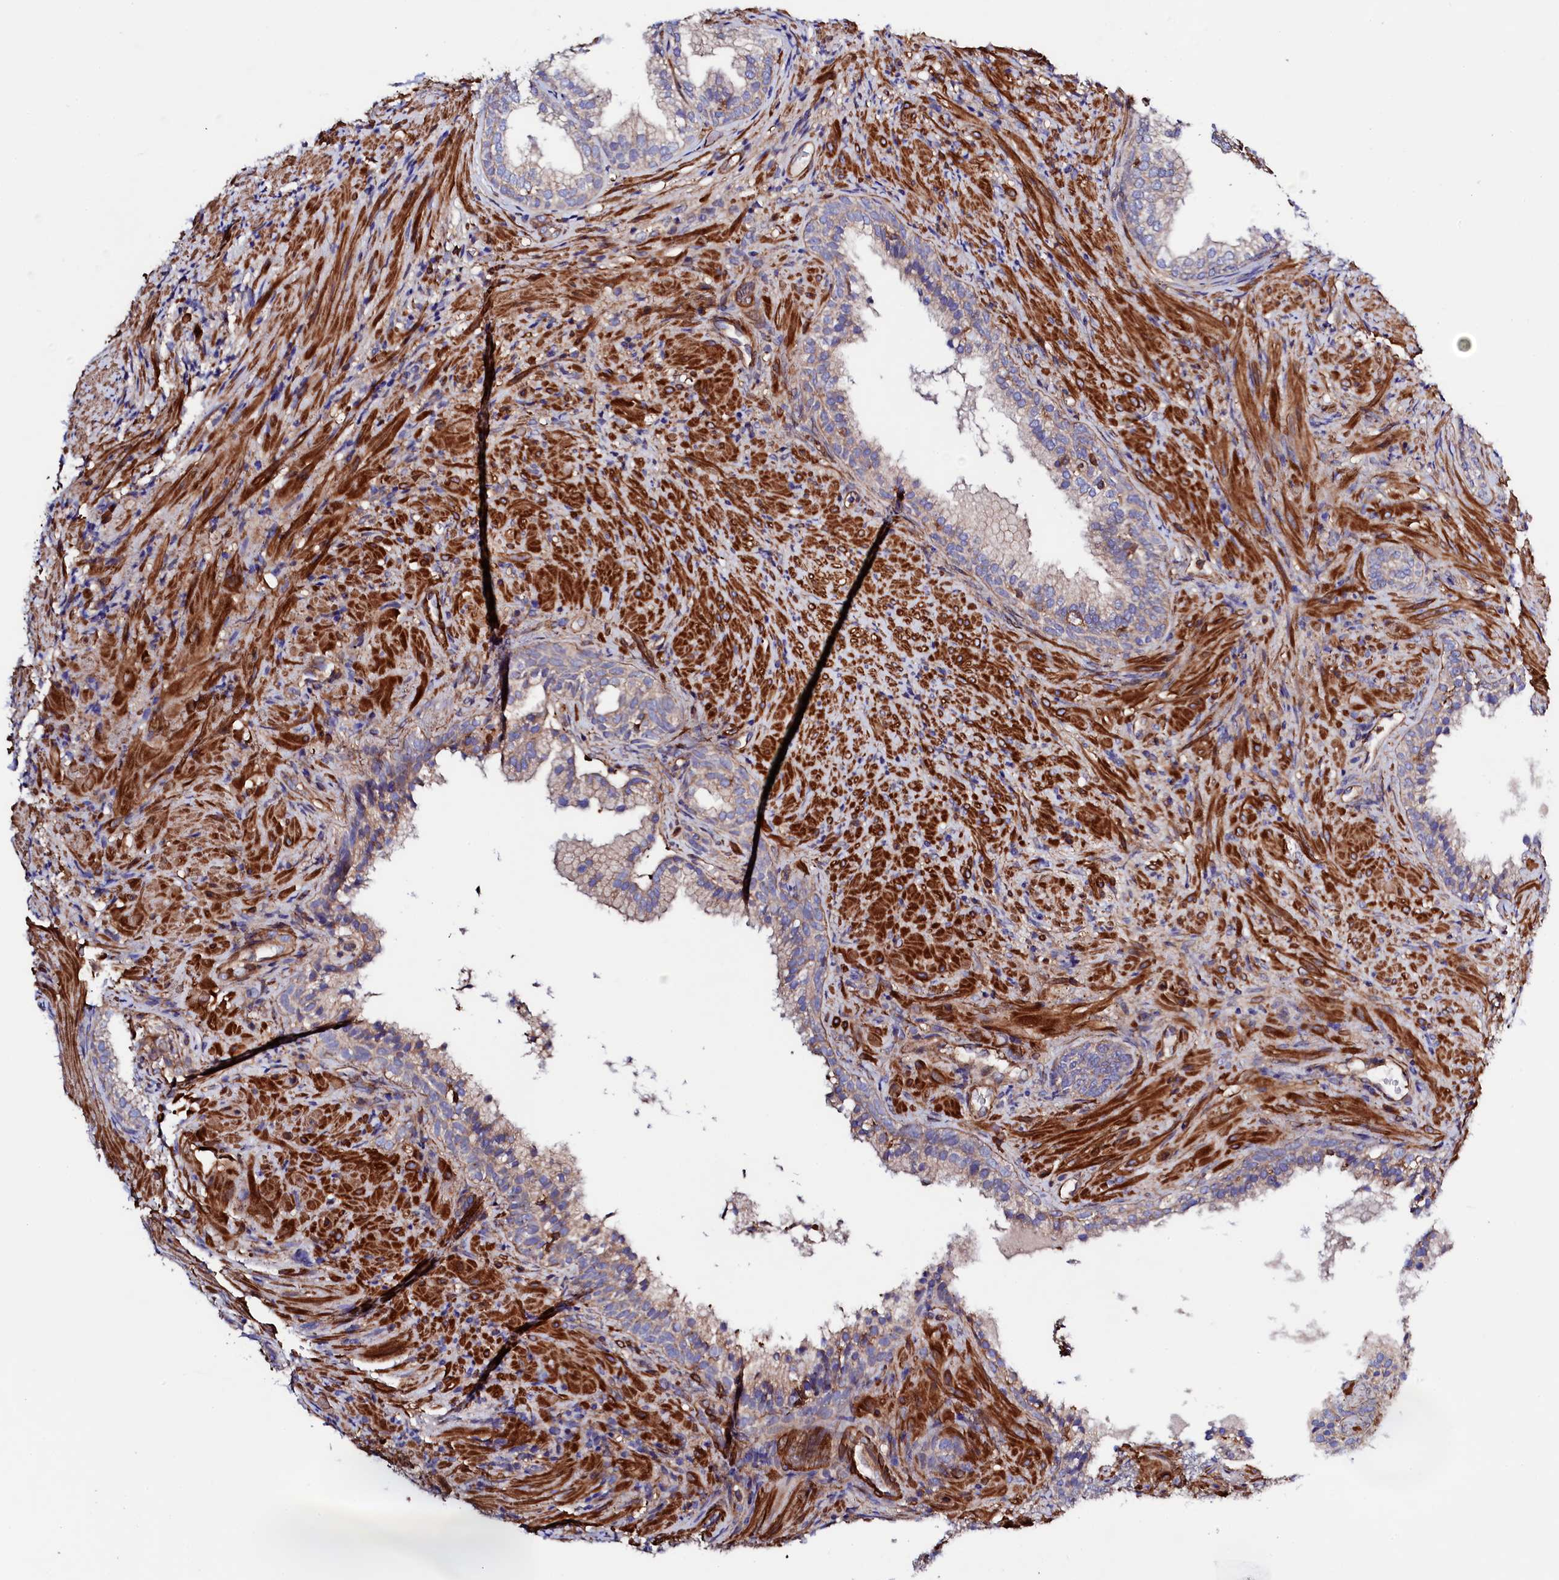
{"staining": {"intensity": "moderate", "quantity": "25%-75%", "location": "cytoplasmic/membranous"}, "tissue": "prostate", "cell_type": "Glandular cells", "image_type": "normal", "snomed": [{"axis": "morphology", "description": "Normal tissue, NOS"}, {"axis": "topography", "description": "Prostate"}], "caption": "Protein expression by immunohistochemistry (IHC) reveals moderate cytoplasmic/membranous positivity in approximately 25%-75% of glandular cells in normal prostate.", "gene": "STAMBPL1", "patient": {"sex": "male", "age": 76}}